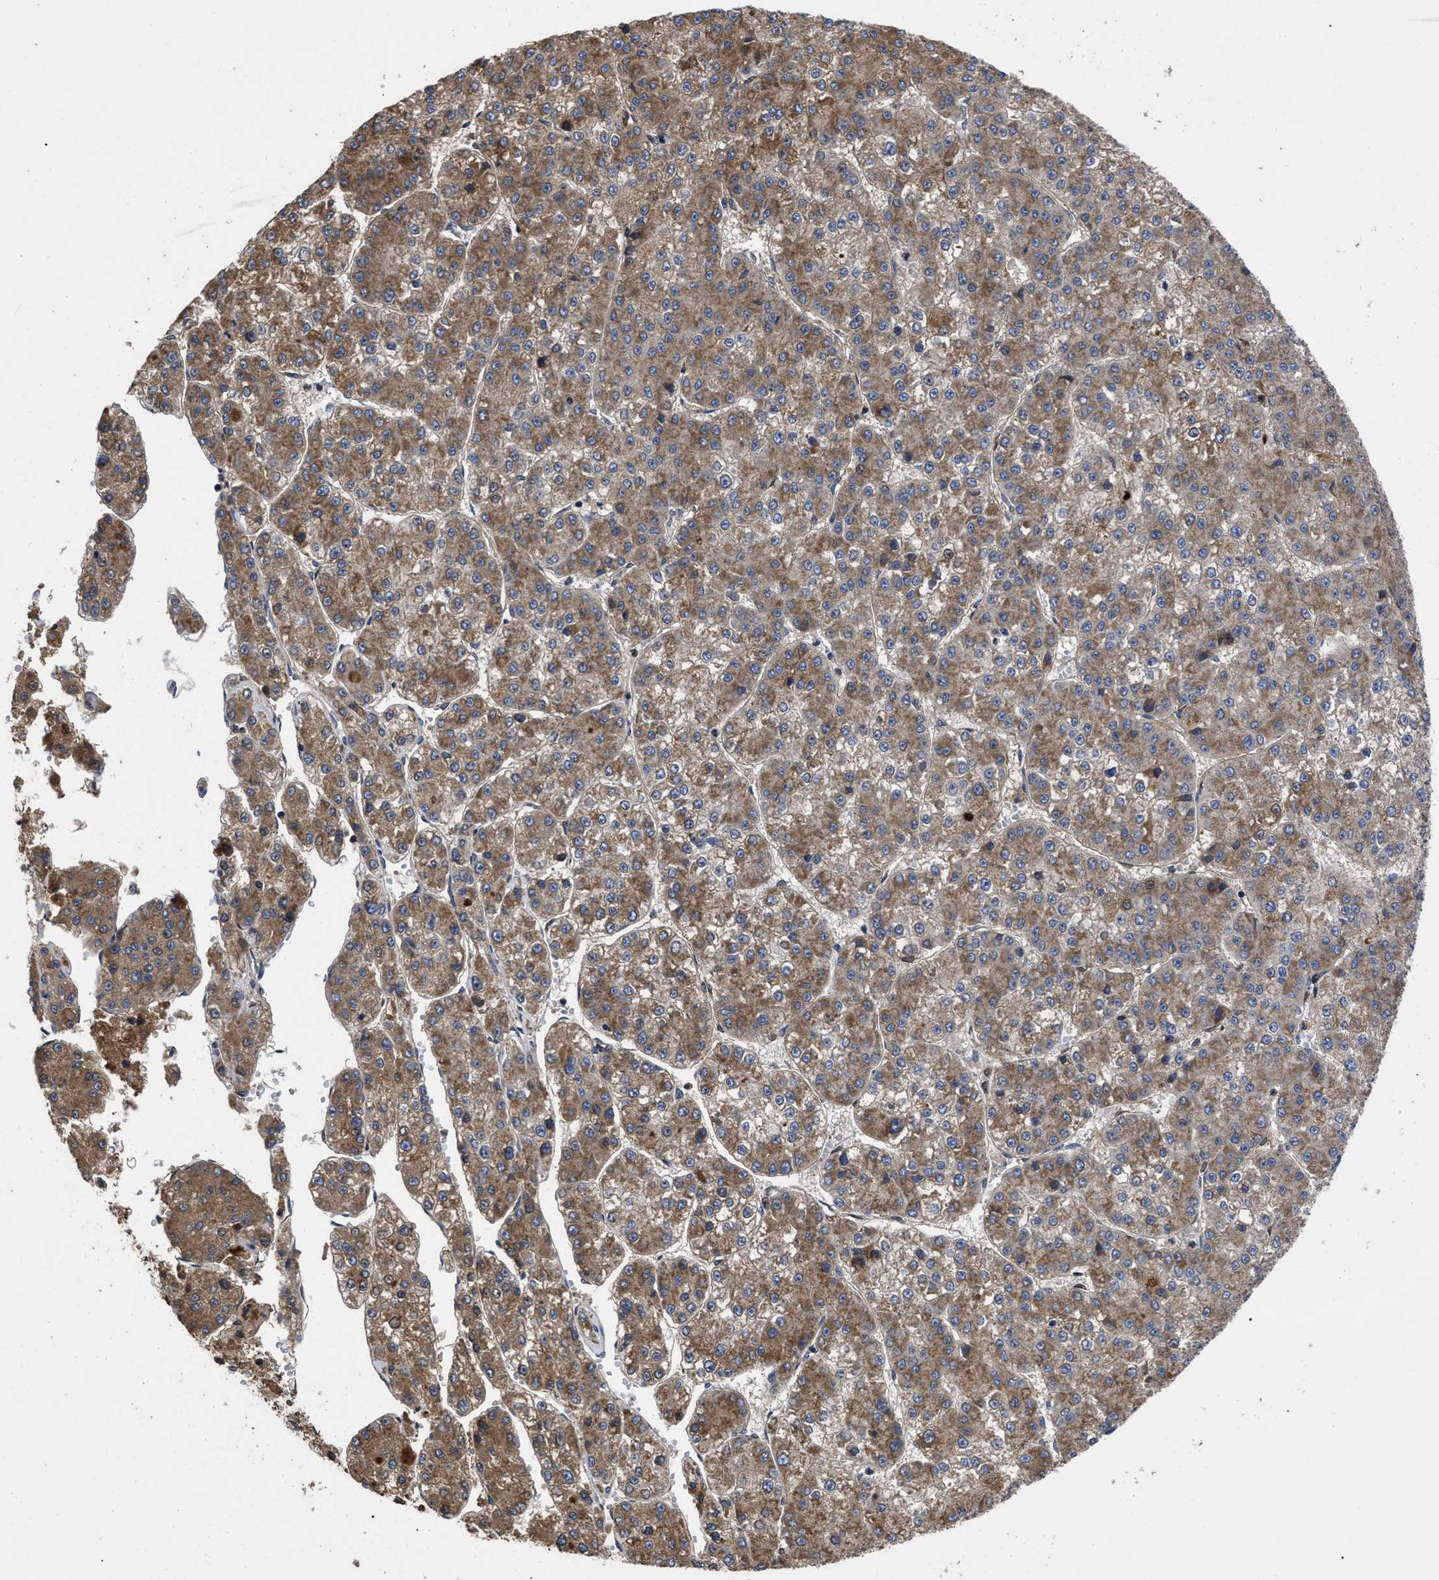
{"staining": {"intensity": "moderate", "quantity": ">75%", "location": "cytoplasmic/membranous"}, "tissue": "liver cancer", "cell_type": "Tumor cells", "image_type": "cancer", "snomed": [{"axis": "morphology", "description": "Carcinoma, Hepatocellular, NOS"}, {"axis": "topography", "description": "Liver"}], "caption": "Hepatocellular carcinoma (liver) stained with a brown dye demonstrates moderate cytoplasmic/membranous positive expression in approximately >75% of tumor cells.", "gene": "LRRC3", "patient": {"sex": "female", "age": 73}}